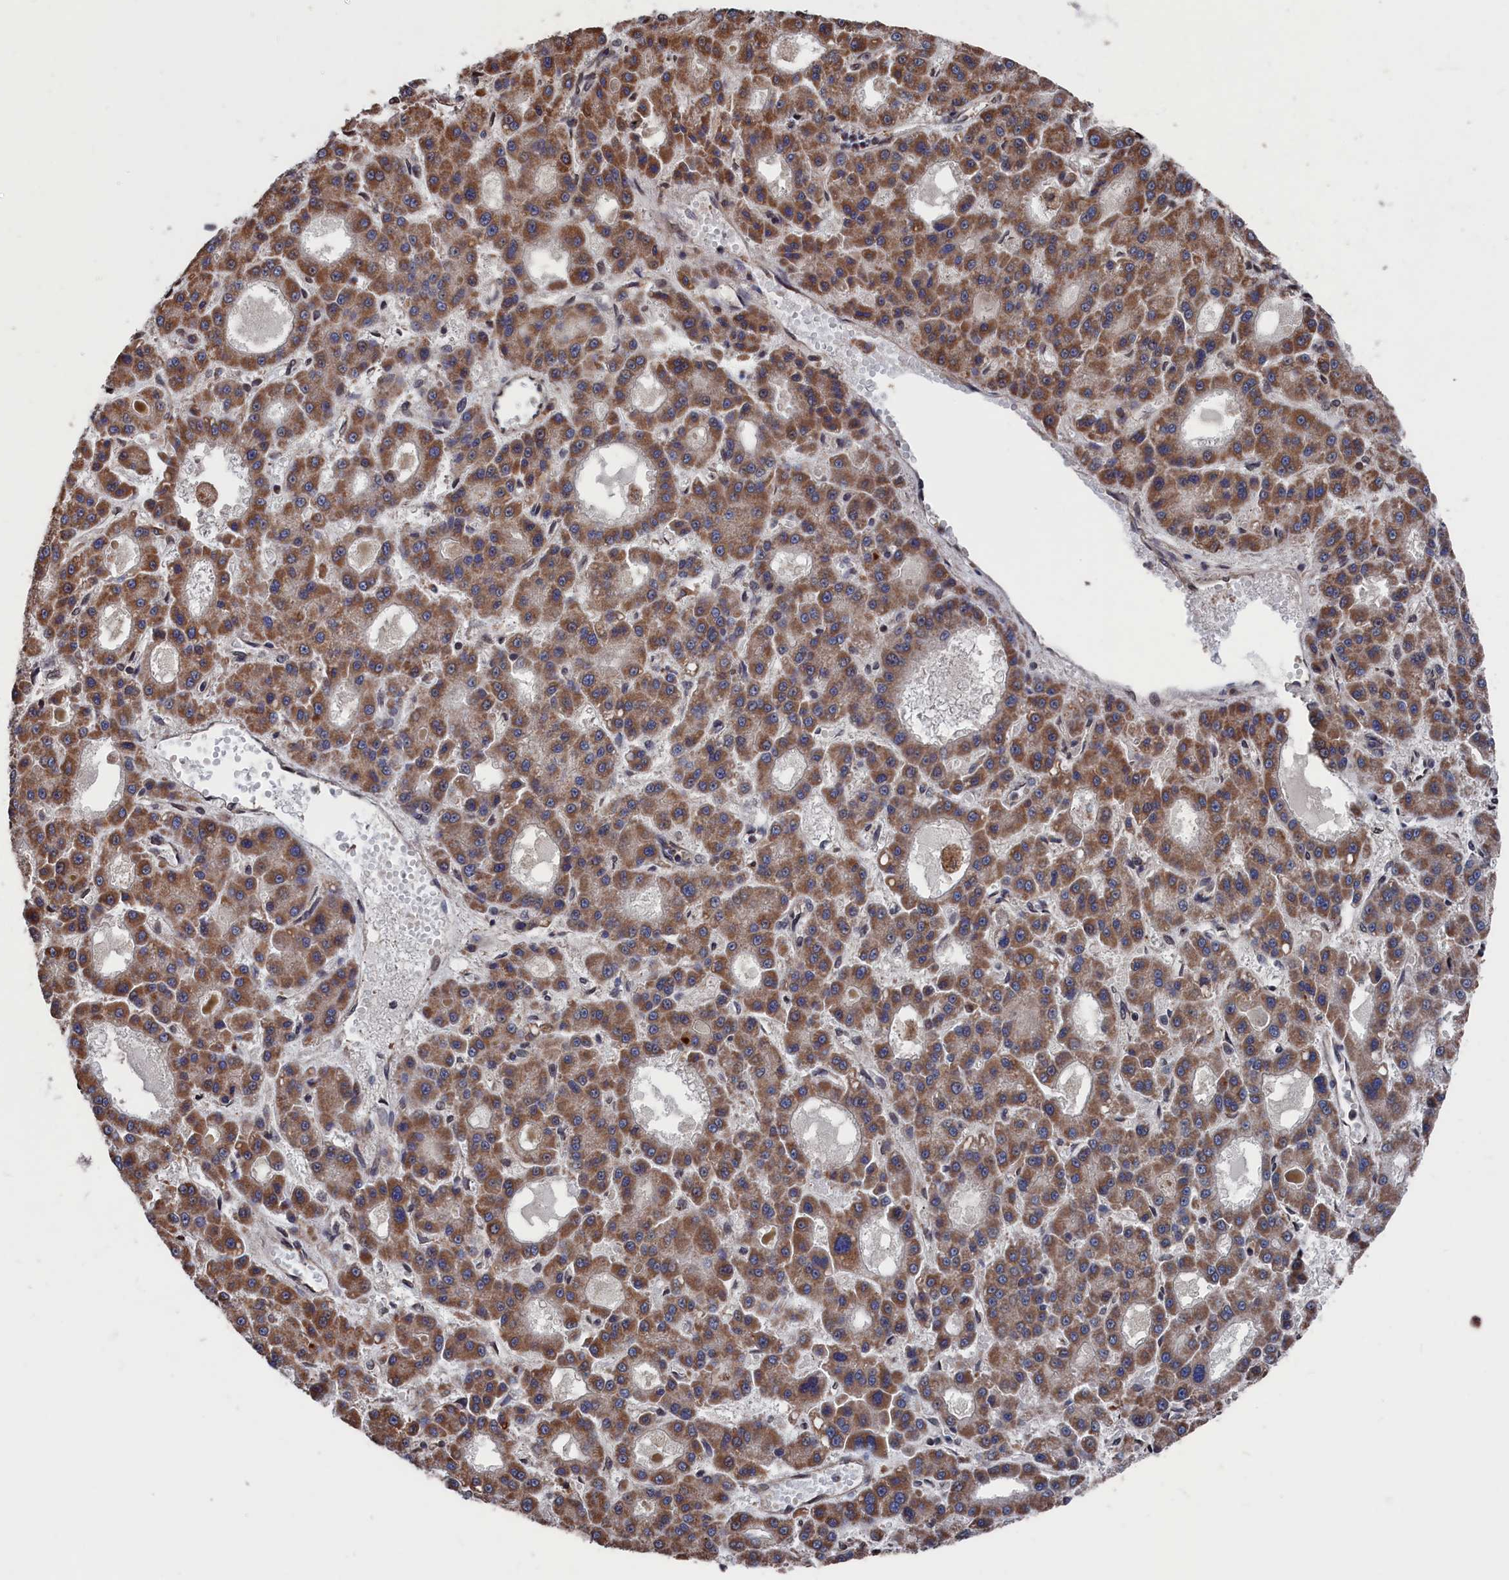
{"staining": {"intensity": "moderate", "quantity": ">75%", "location": "cytoplasmic/membranous"}, "tissue": "liver cancer", "cell_type": "Tumor cells", "image_type": "cancer", "snomed": [{"axis": "morphology", "description": "Carcinoma, Hepatocellular, NOS"}, {"axis": "topography", "description": "Liver"}], "caption": "Approximately >75% of tumor cells in human liver hepatocellular carcinoma reveal moderate cytoplasmic/membranous protein expression as visualized by brown immunohistochemical staining.", "gene": "PDE12", "patient": {"sex": "male", "age": 70}}